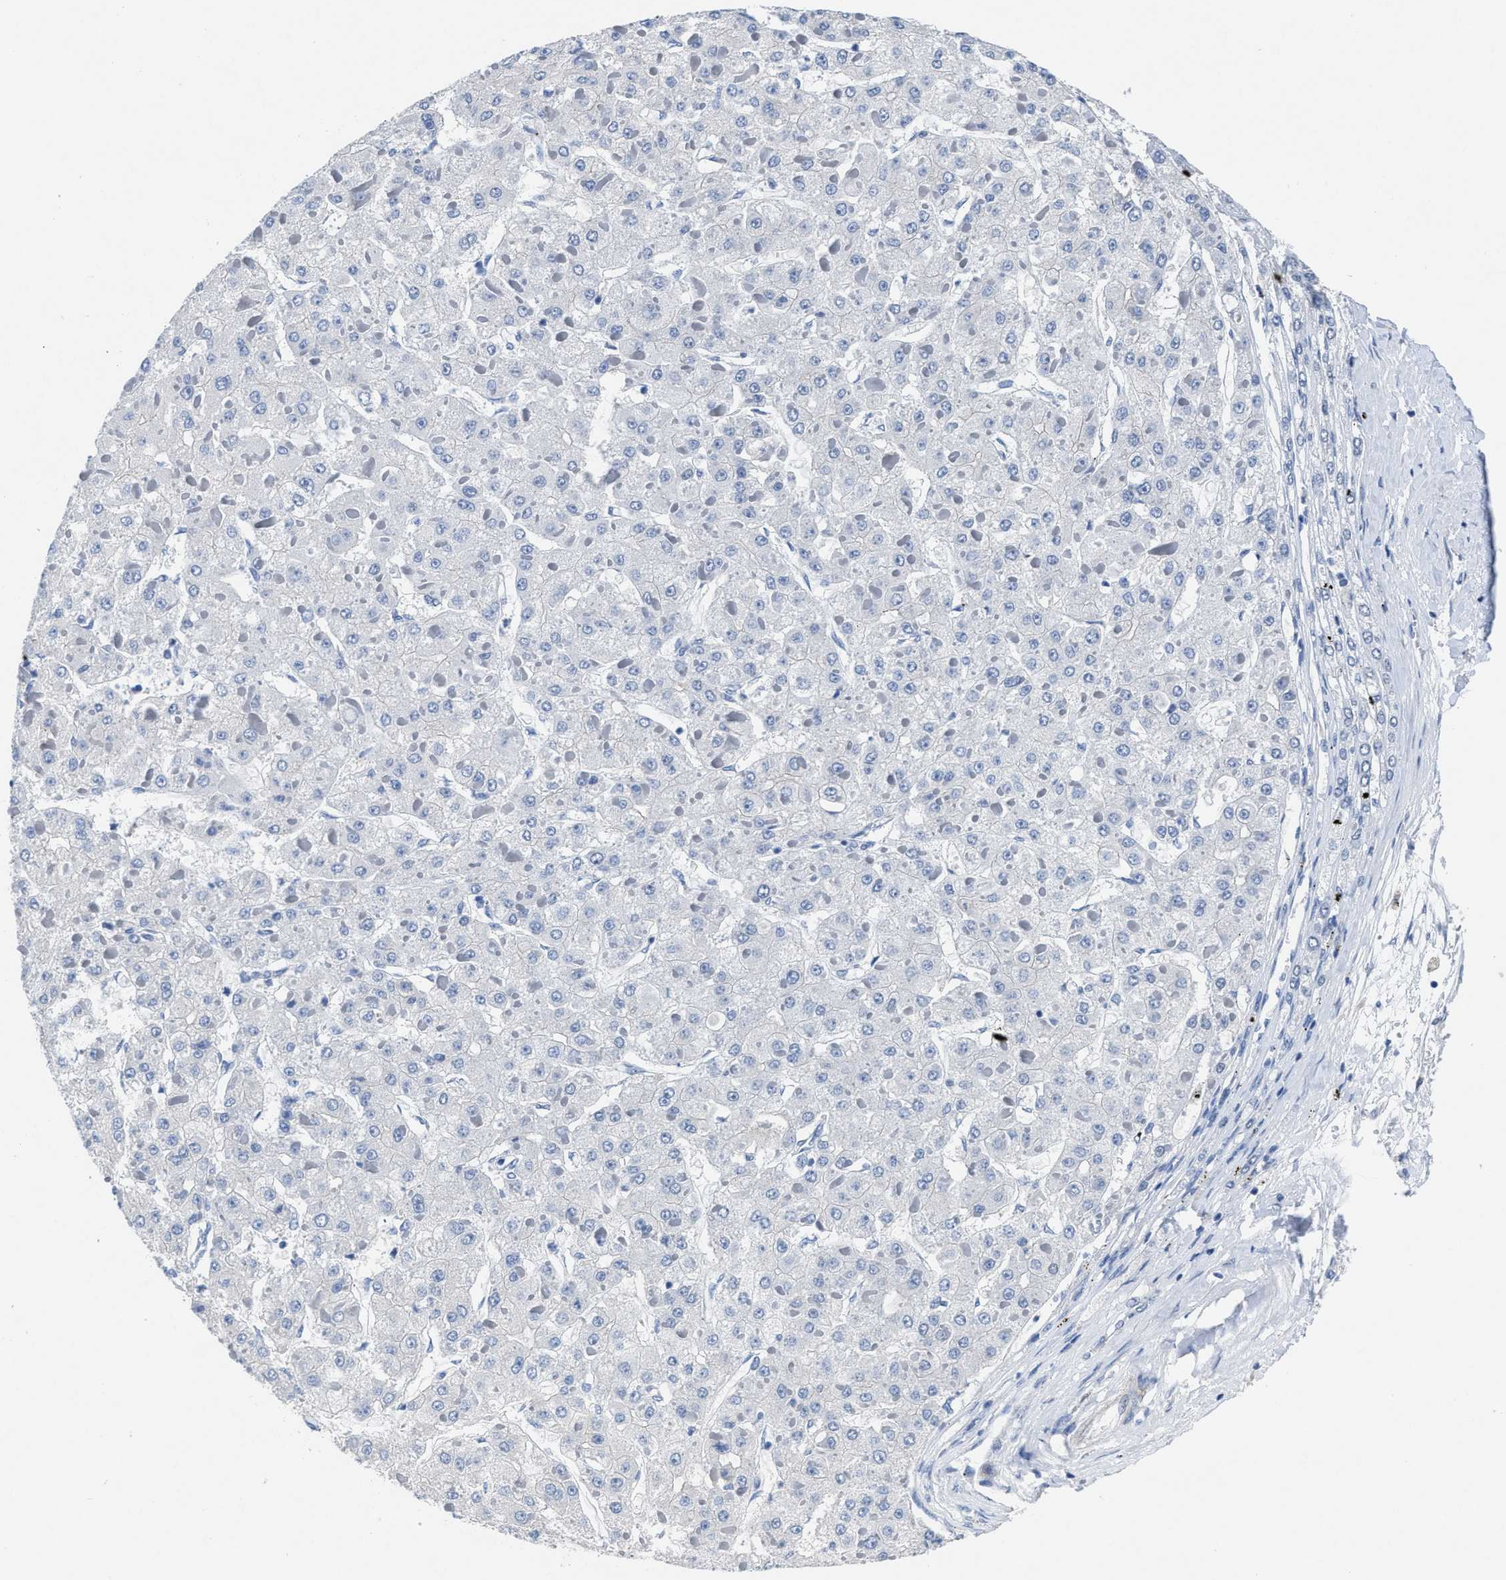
{"staining": {"intensity": "negative", "quantity": "none", "location": "none"}, "tissue": "liver cancer", "cell_type": "Tumor cells", "image_type": "cancer", "snomed": [{"axis": "morphology", "description": "Carcinoma, Hepatocellular, NOS"}, {"axis": "topography", "description": "Liver"}], "caption": "There is no significant expression in tumor cells of liver cancer.", "gene": "ID3", "patient": {"sex": "female", "age": 73}}